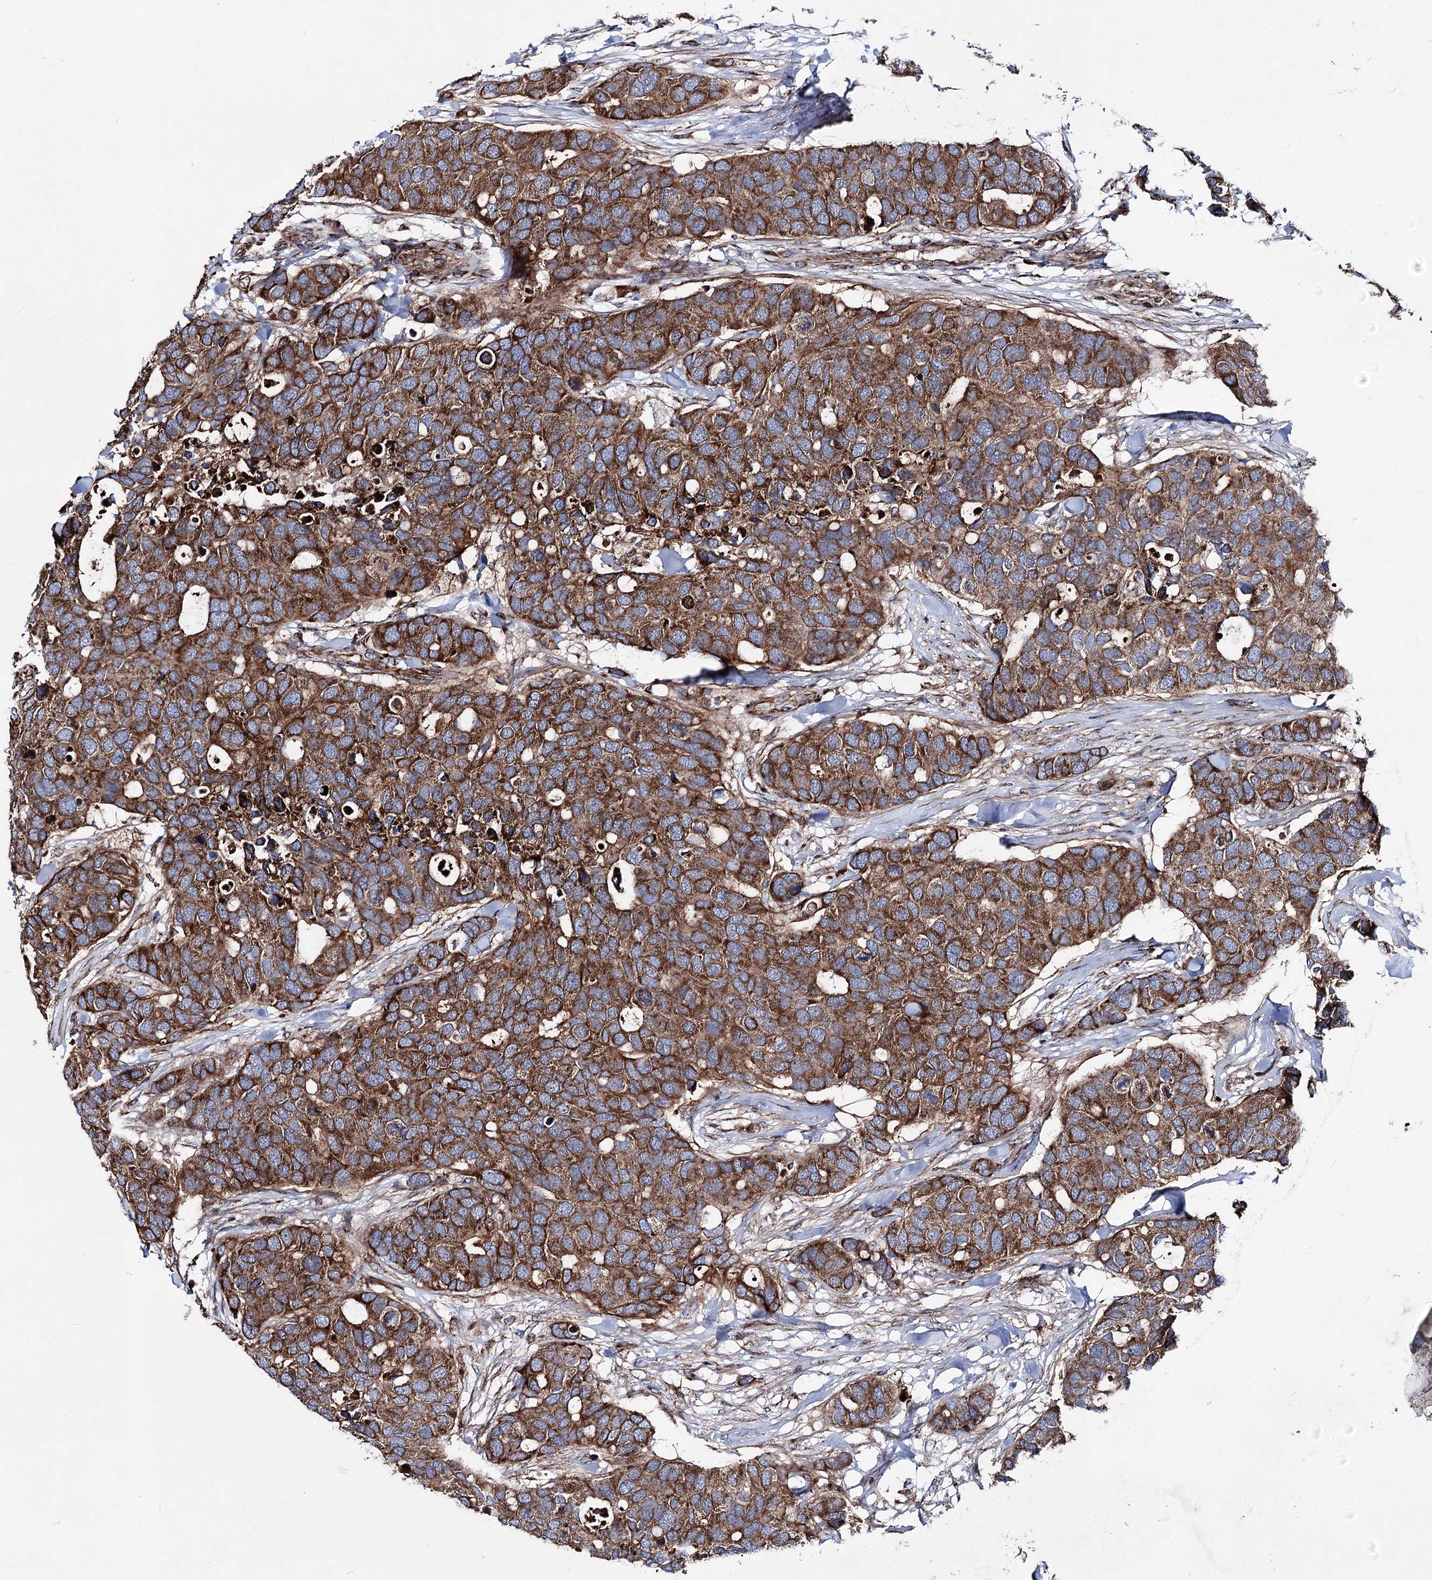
{"staining": {"intensity": "strong", "quantity": ">75%", "location": "cytoplasmic/membranous"}, "tissue": "breast cancer", "cell_type": "Tumor cells", "image_type": "cancer", "snomed": [{"axis": "morphology", "description": "Duct carcinoma"}, {"axis": "topography", "description": "Breast"}], "caption": "A brown stain shows strong cytoplasmic/membranous expression of a protein in breast invasive ductal carcinoma tumor cells. The protein of interest is stained brown, and the nuclei are stained in blue (DAB (3,3'-diaminobenzidine) IHC with brightfield microscopy, high magnification).", "gene": "MSANTD2", "patient": {"sex": "female", "age": 83}}